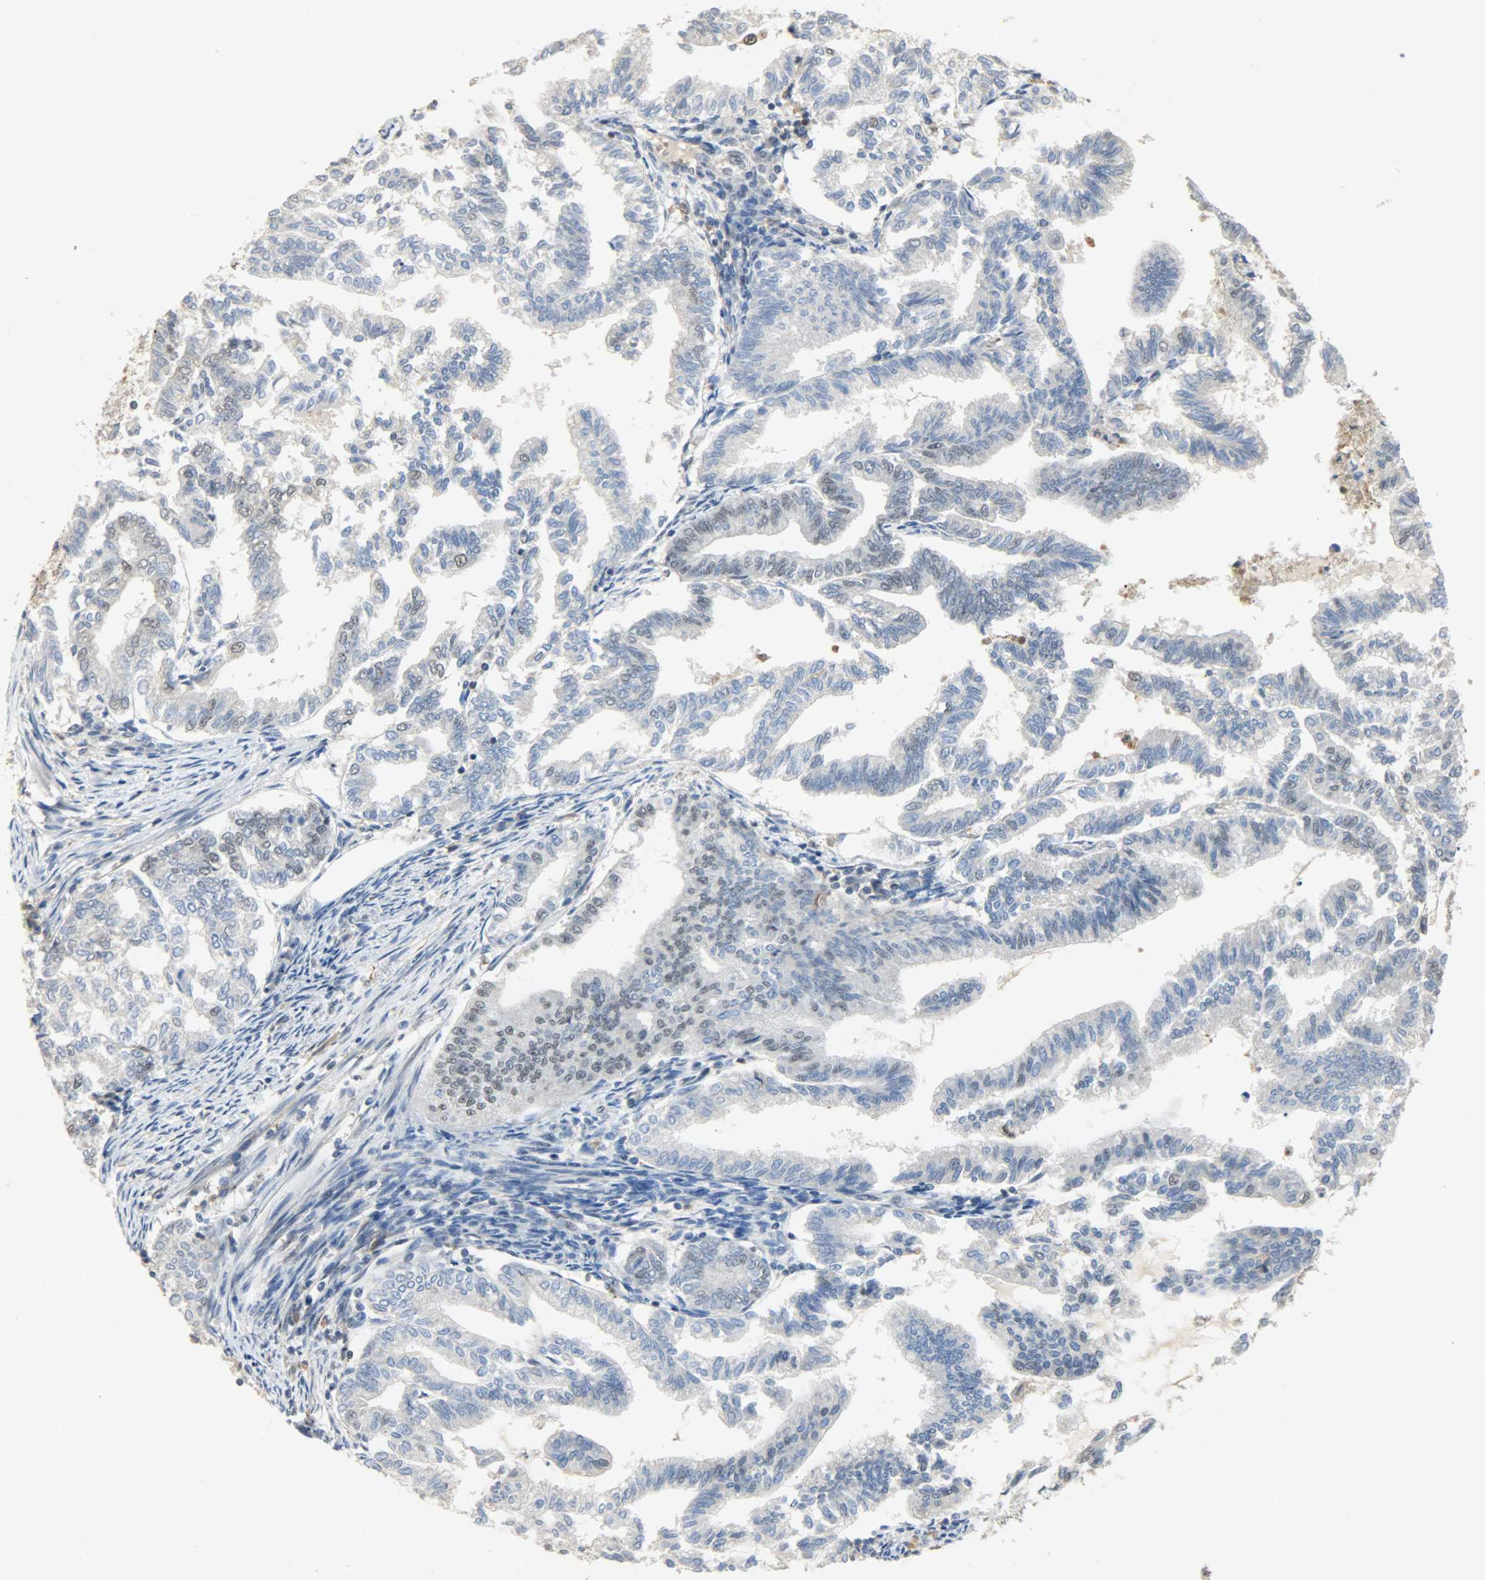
{"staining": {"intensity": "negative", "quantity": "none", "location": "none"}, "tissue": "endometrial cancer", "cell_type": "Tumor cells", "image_type": "cancer", "snomed": [{"axis": "morphology", "description": "Adenocarcinoma, NOS"}, {"axis": "topography", "description": "Endometrium"}], "caption": "There is no significant positivity in tumor cells of adenocarcinoma (endometrial).", "gene": "SKAP2", "patient": {"sex": "female", "age": 79}}